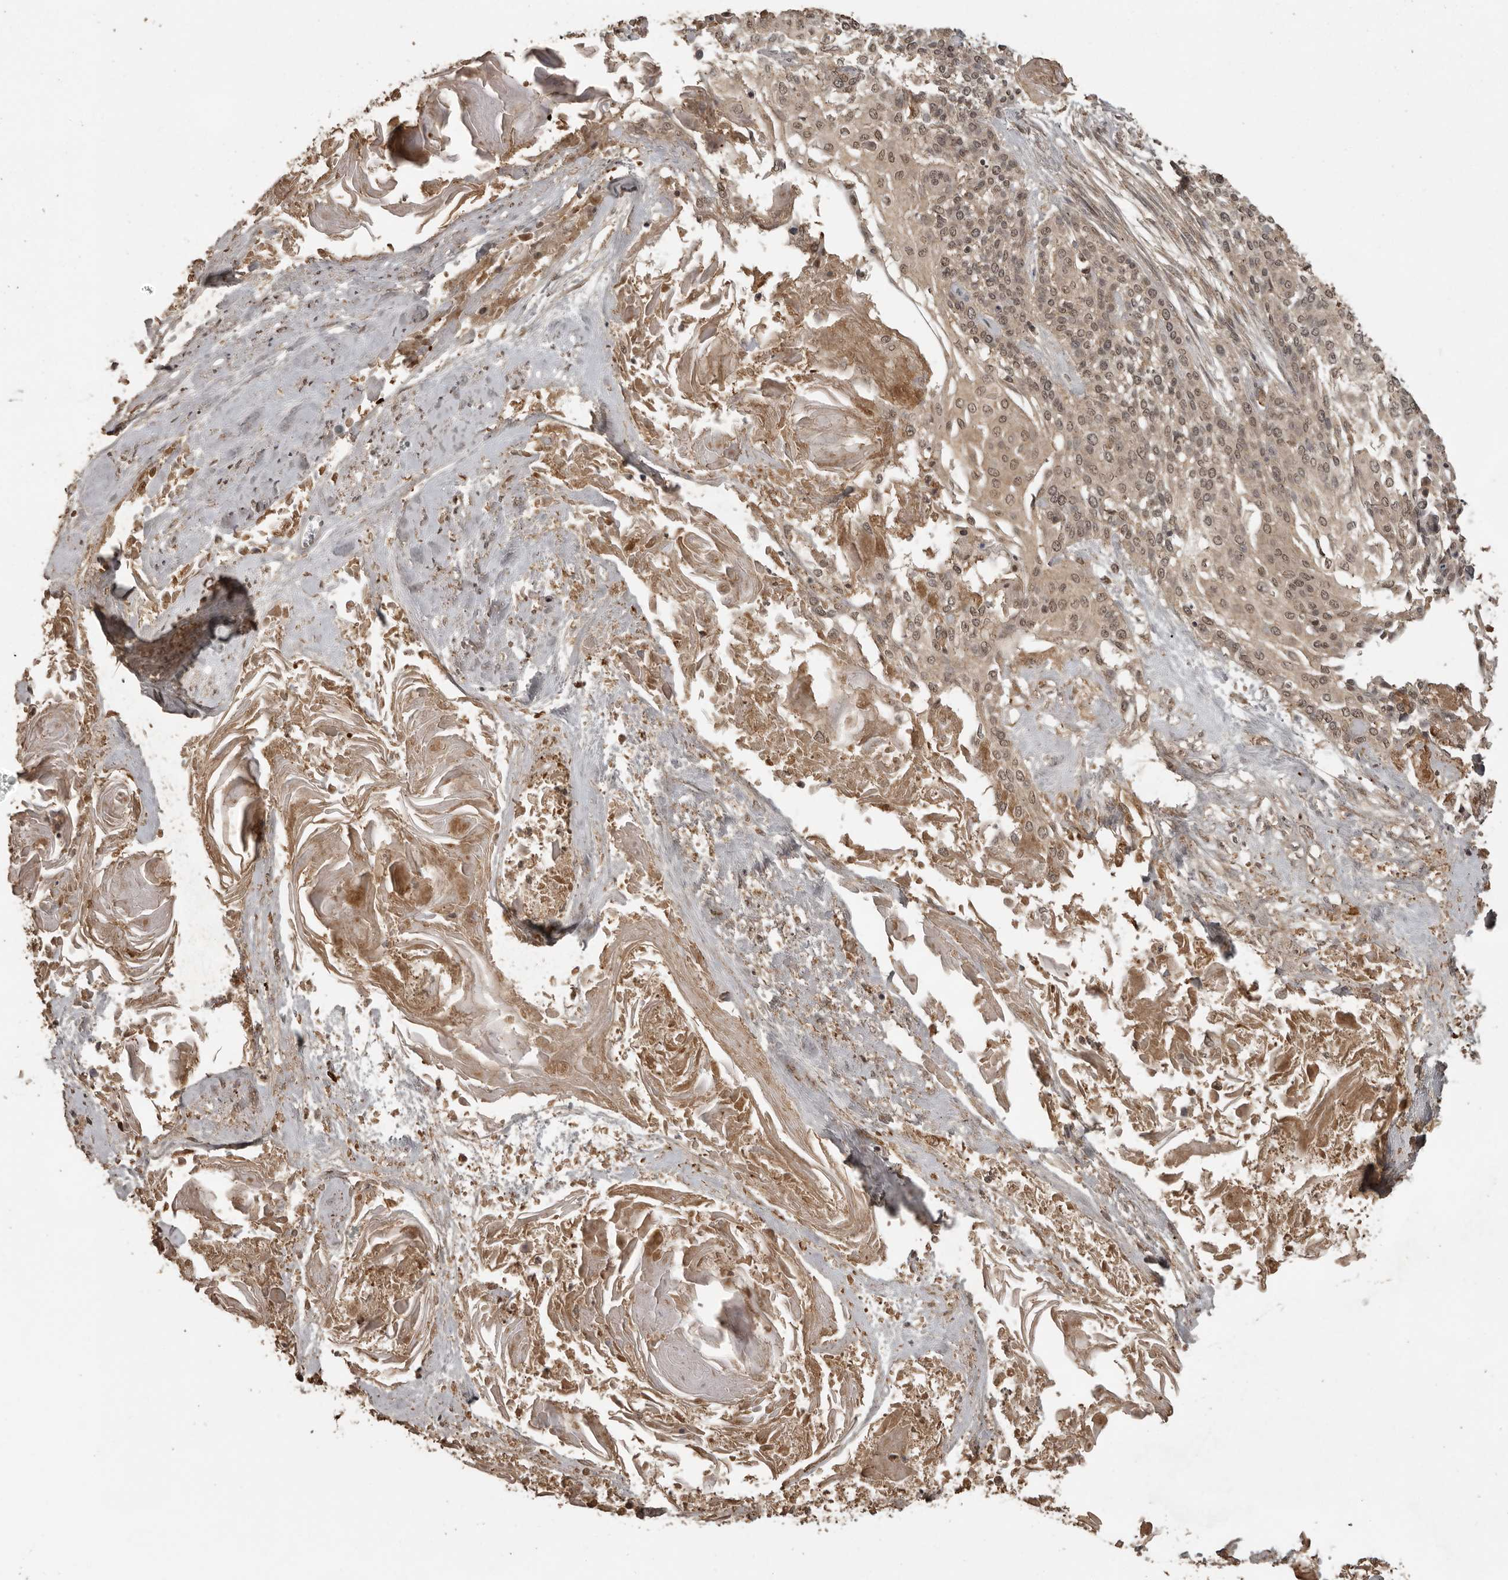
{"staining": {"intensity": "moderate", "quantity": ">75%", "location": "cytoplasmic/membranous,nuclear"}, "tissue": "cervical cancer", "cell_type": "Tumor cells", "image_type": "cancer", "snomed": [{"axis": "morphology", "description": "Squamous cell carcinoma, NOS"}, {"axis": "topography", "description": "Cervix"}], "caption": "A brown stain labels moderate cytoplasmic/membranous and nuclear positivity of a protein in human cervical cancer (squamous cell carcinoma) tumor cells. The protein of interest is shown in brown color, while the nuclei are stained blue.", "gene": "CTF1", "patient": {"sex": "female", "age": 57}}